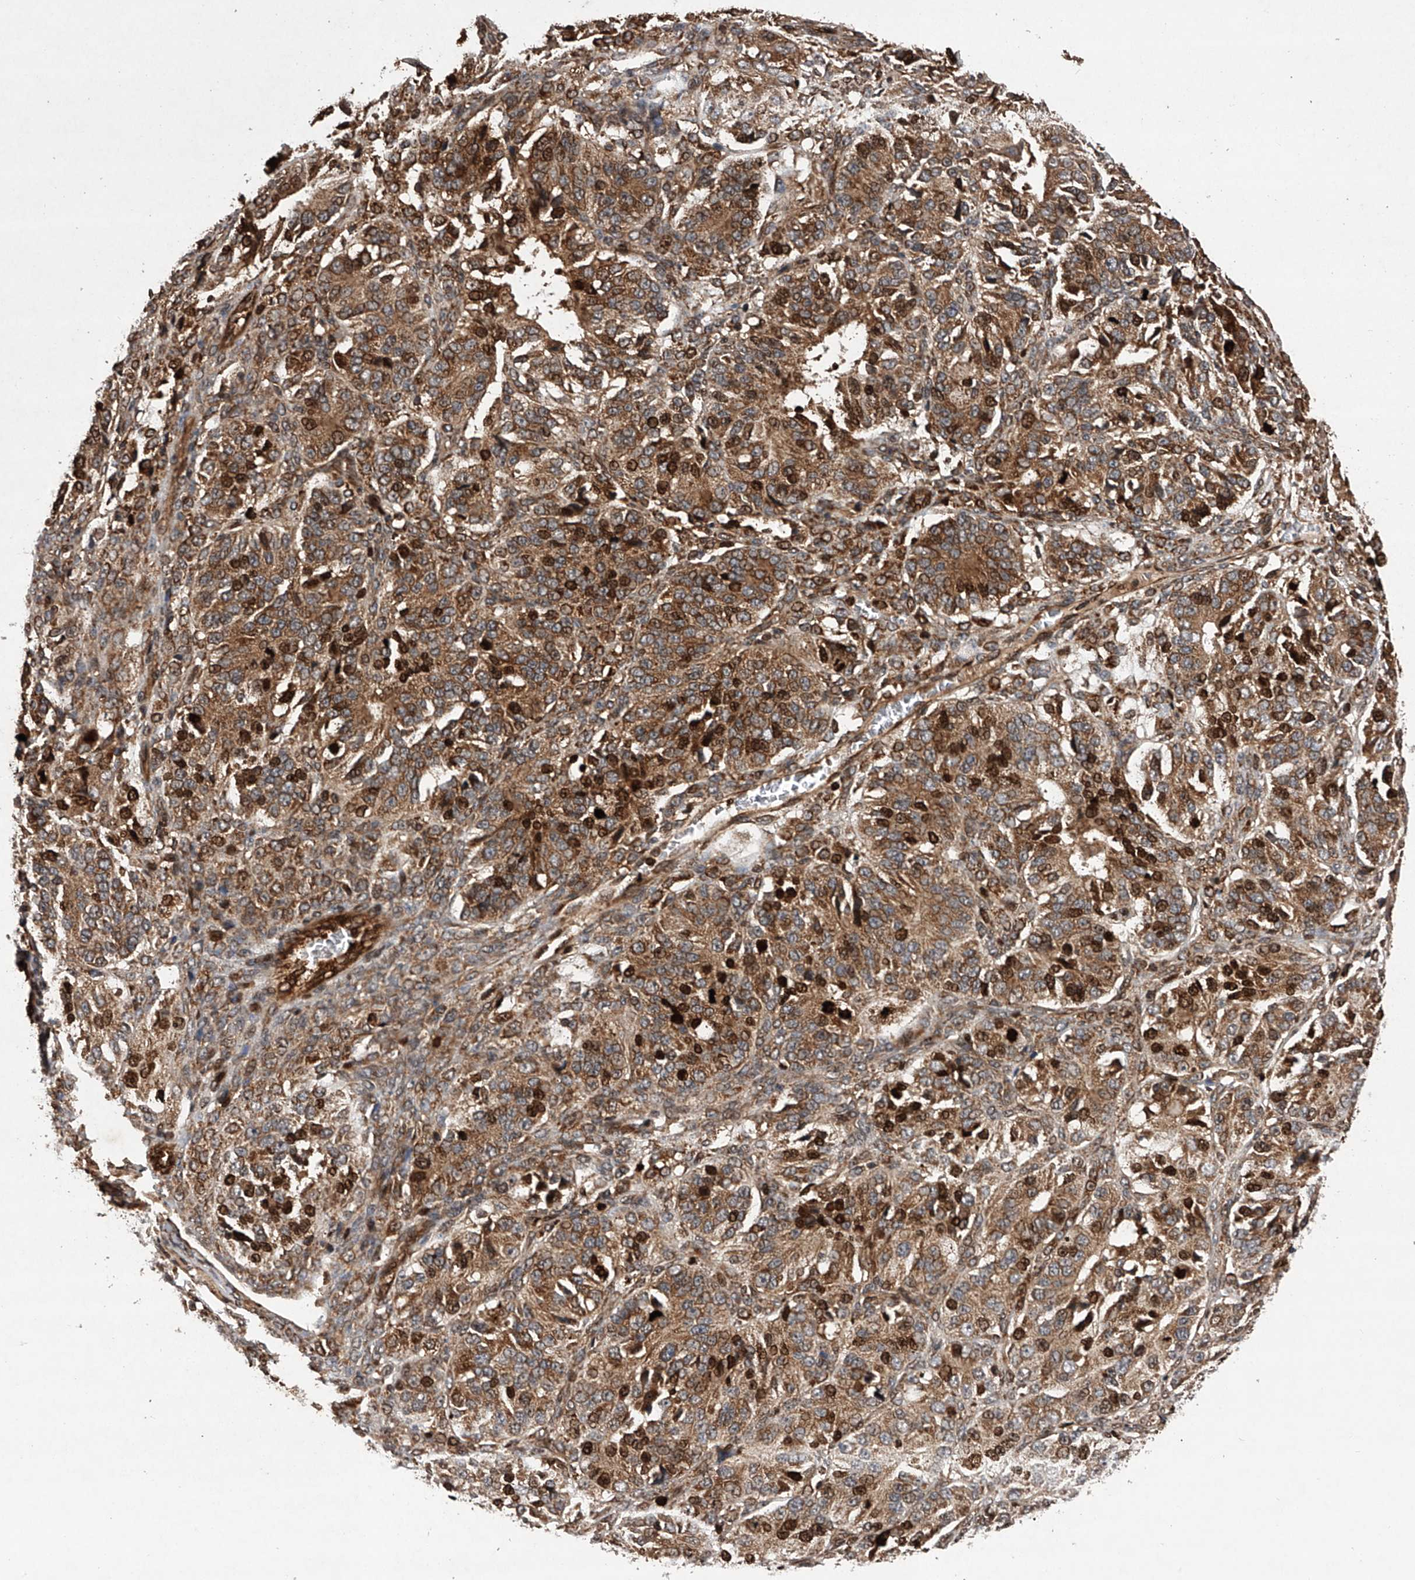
{"staining": {"intensity": "moderate", "quantity": ">75%", "location": "cytoplasmic/membranous,nuclear"}, "tissue": "ovarian cancer", "cell_type": "Tumor cells", "image_type": "cancer", "snomed": [{"axis": "morphology", "description": "Carcinoma, endometroid"}, {"axis": "topography", "description": "Ovary"}], "caption": "There is medium levels of moderate cytoplasmic/membranous and nuclear positivity in tumor cells of endometroid carcinoma (ovarian), as demonstrated by immunohistochemical staining (brown color).", "gene": "MAP3K11", "patient": {"sex": "female", "age": 51}}